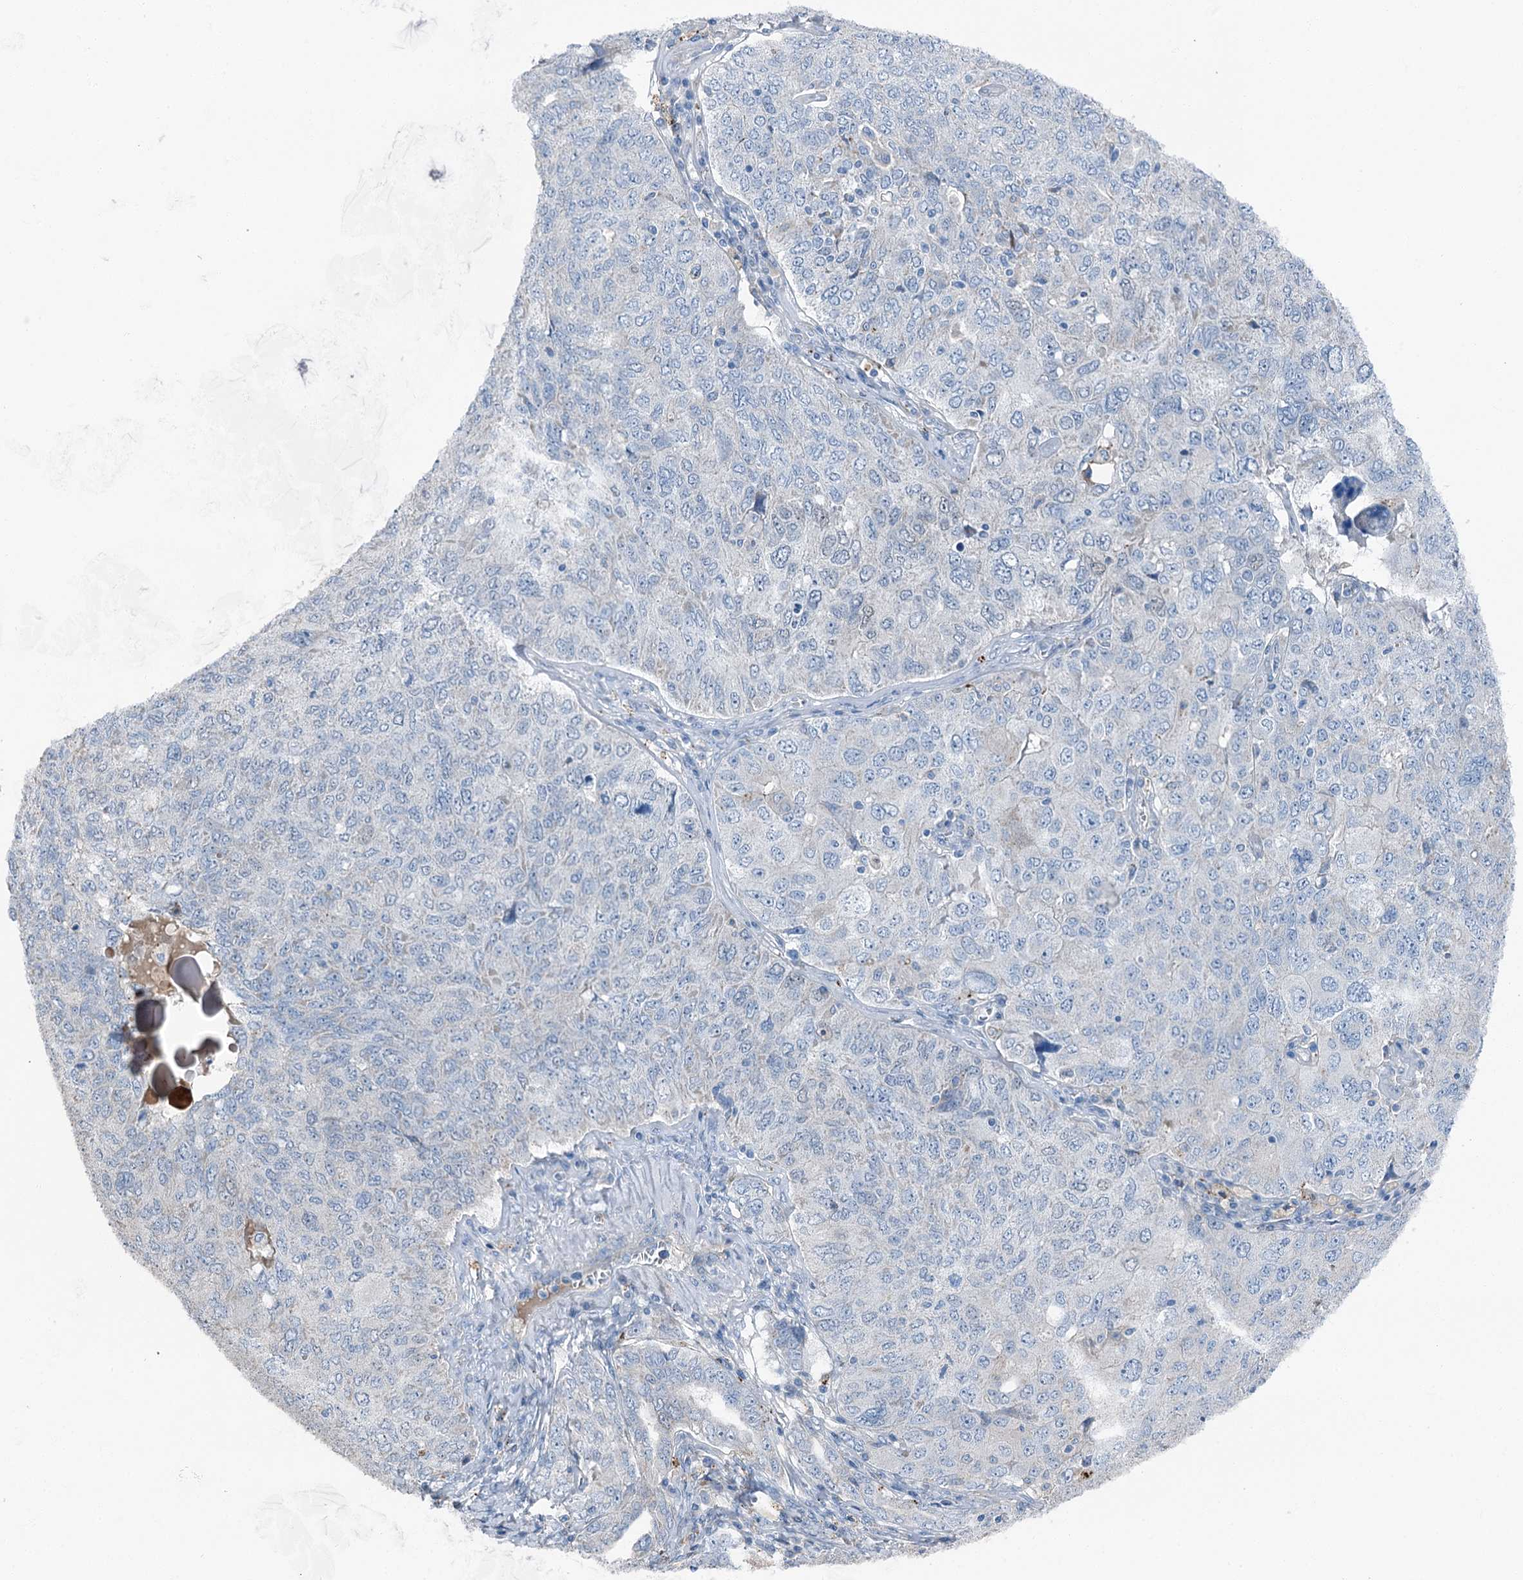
{"staining": {"intensity": "negative", "quantity": "none", "location": "none"}, "tissue": "ovarian cancer", "cell_type": "Tumor cells", "image_type": "cancer", "snomed": [{"axis": "morphology", "description": "Carcinoma, endometroid"}, {"axis": "topography", "description": "Ovary"}], "caption": "An immunohistochemistry histopathology image of ovarian cancer is shown. There is no staining in tumor cells of ovarian cancer.", "gene": "AXL", "patient": {"sex": "female", "age": 62}}